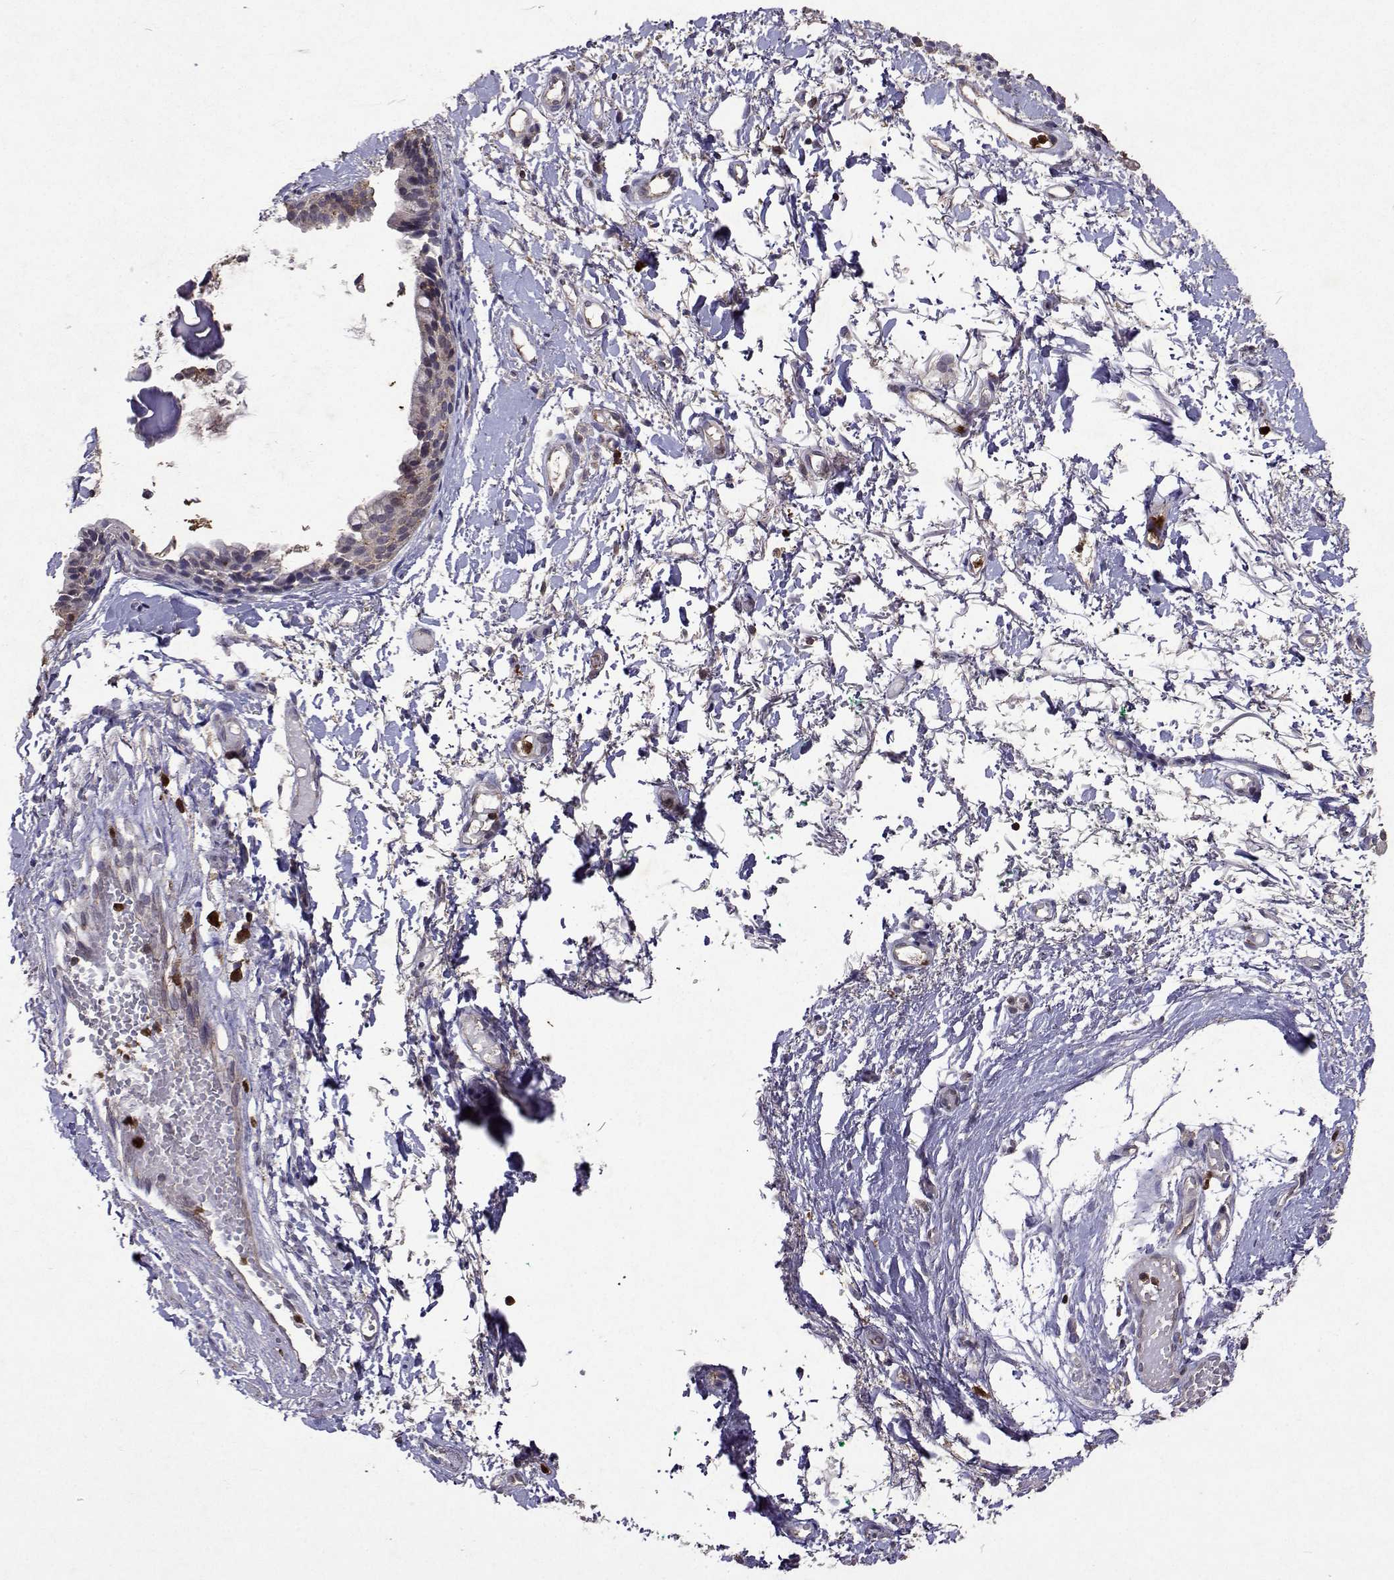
{"staining": {"intensity": "moderate", "quantity": "<25%", "location": "cytoplasmic/membranous"}, "tissue": "nasopharynx", "cell_type": "Respiratory epithelial cells", "image_type": "normal", "snomed": [{"axis": "morphology", "description": "Normal tissue, NOS"}, {"axis": "morphology", "description": "Basal cell carcinoma"}, {"axis": "topography", "description": "Cartilage tissue"}, {"axis": "topography", "description": "Nasopharynx"}, {"axis": "topography", "description": "Oral tissue"}], "caption": "DAB immunohistochemical staining of normal nasopharynx demonstrates moderate cytoplasmic/membranous protein staining in about <25% of respiratory epithelial cells.", "gene": "APAF1", "patient": {"sex": "female", "age": 77}}